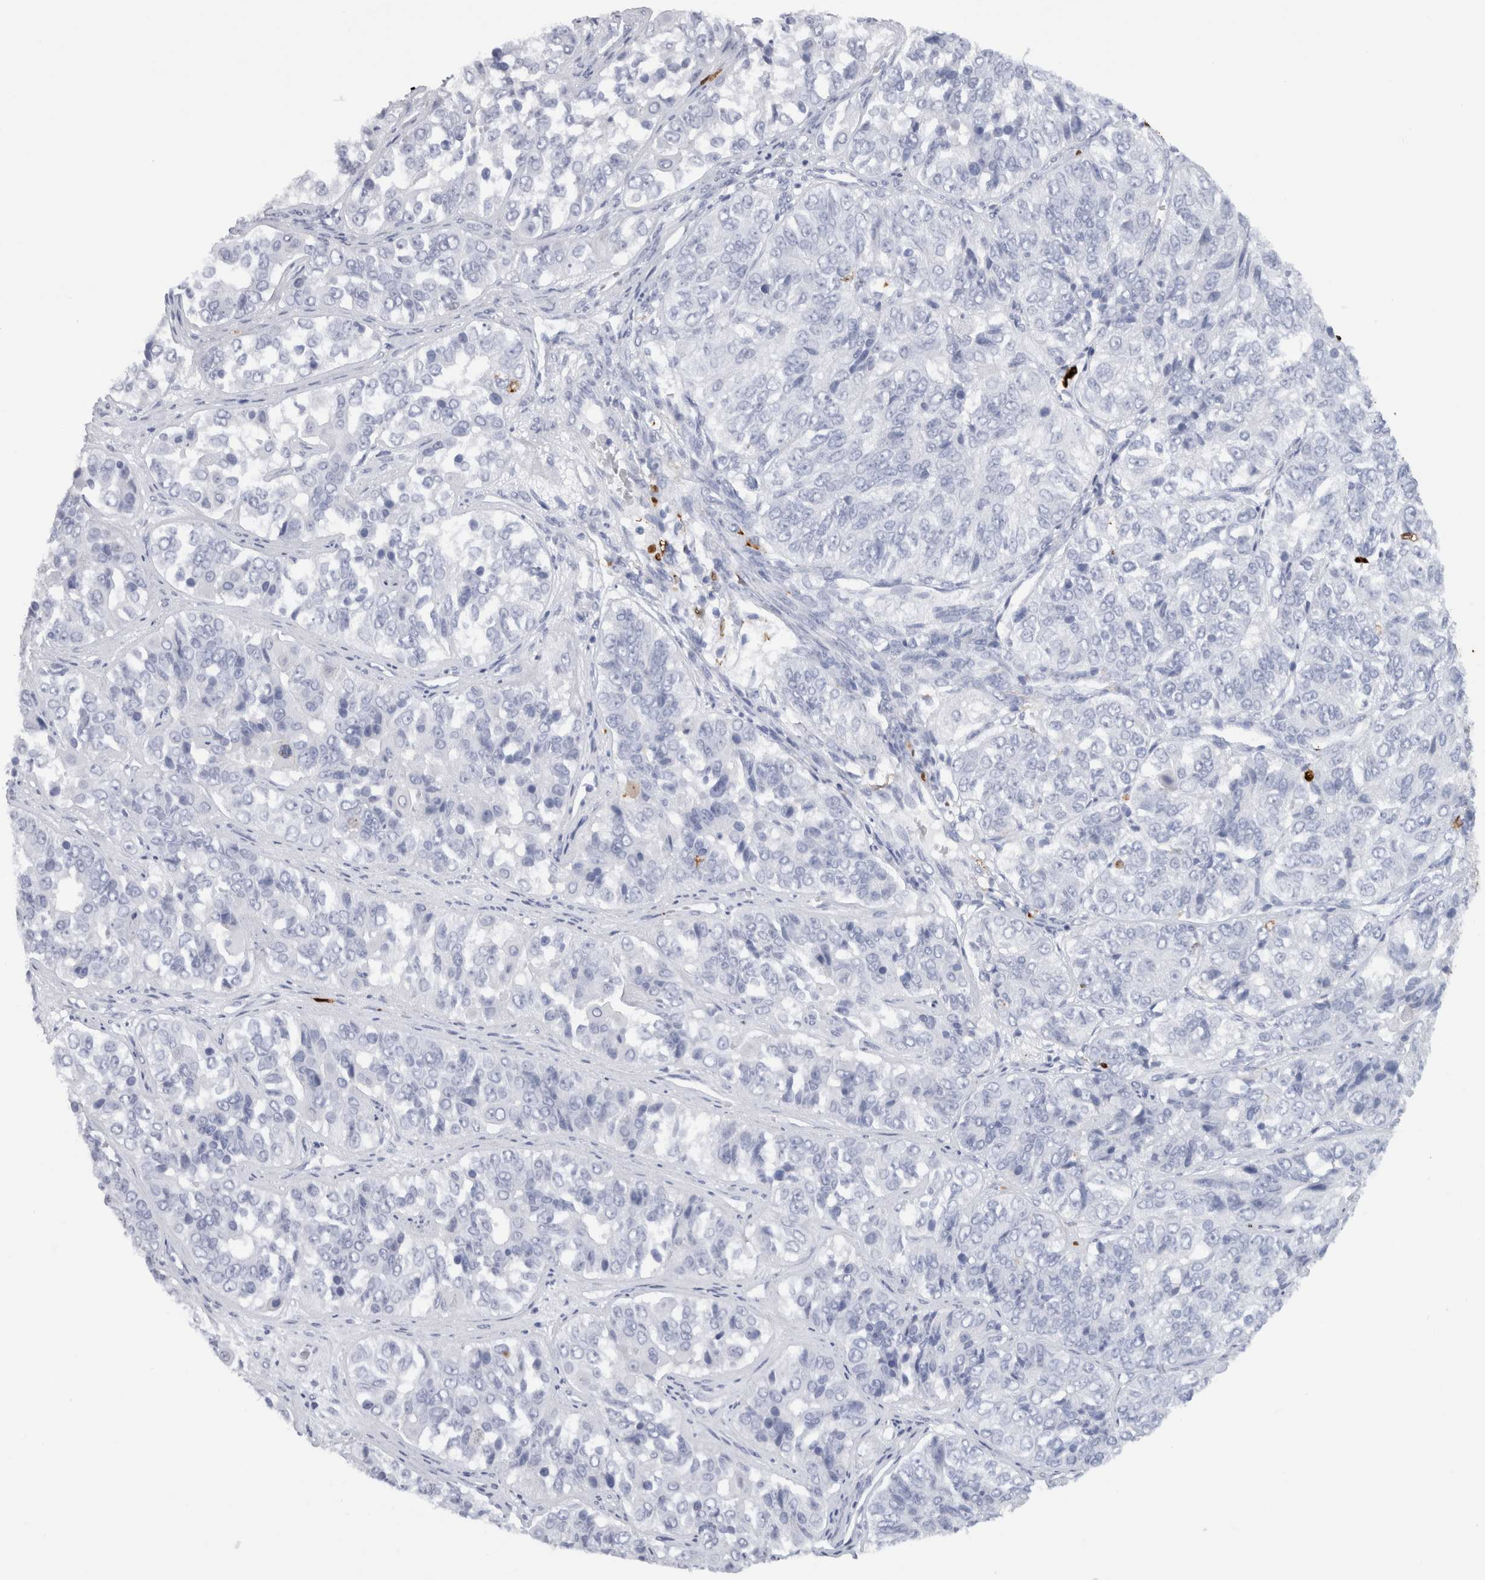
{"staining": {"intensity": "negative", "quantity": "none", "location": "none"}, "tissue": "ovarian cancer", "cell_type": "Tumor cells", "image_type": "cancer", "snomed": [{"axis": "morphology", "description": "Carcinoma, endometroid"}, {"axis": "topography", "description": "Ovary"}], "caption": "Tumor cells are negative for protein expression in human ovarian endometroid carcinoma.", "gene": "S100A8", "patient": {"sex": "female", "age": 51}}